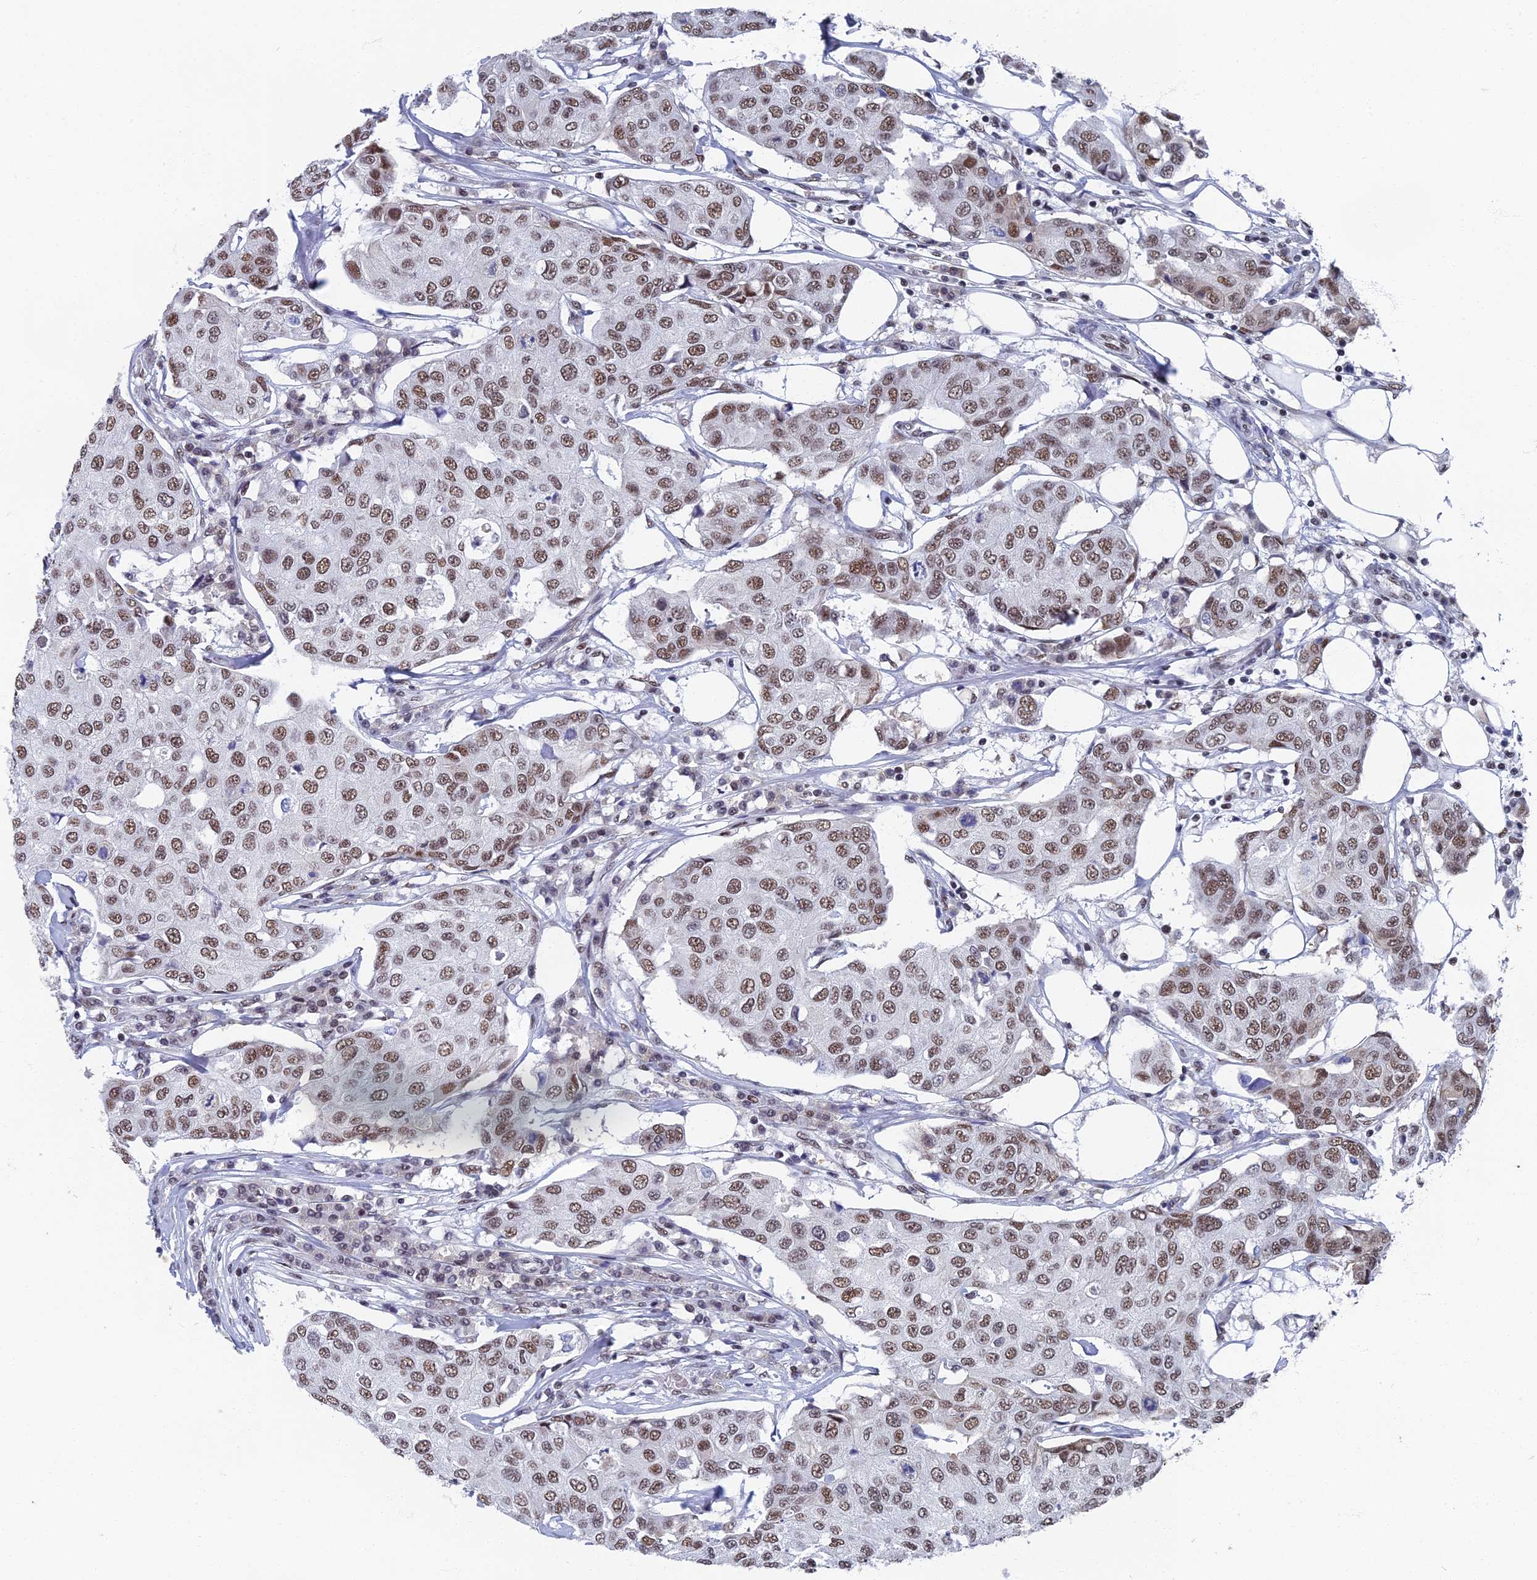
{"staining": {"intensity": "moderate", "quantity": ">75%", "location": "nuclear"}, "tissue": "breast cancer", "cell_type": "Tumor cells", "image_type": "cancer", "snomed": [{"axis": "morphology", "description": "Duct carcinoma"}, {"axis": "topography", "description": "Breast"}], "caption": "A high-resolution micrograph shows IHC staining of infiltrating ductal carcinoma (breast), which exhibits moderate nuclear positivity in about >75% of tumor cells.", "gene": "TAF13", "patient": {"sex": "female", "age": 80}}